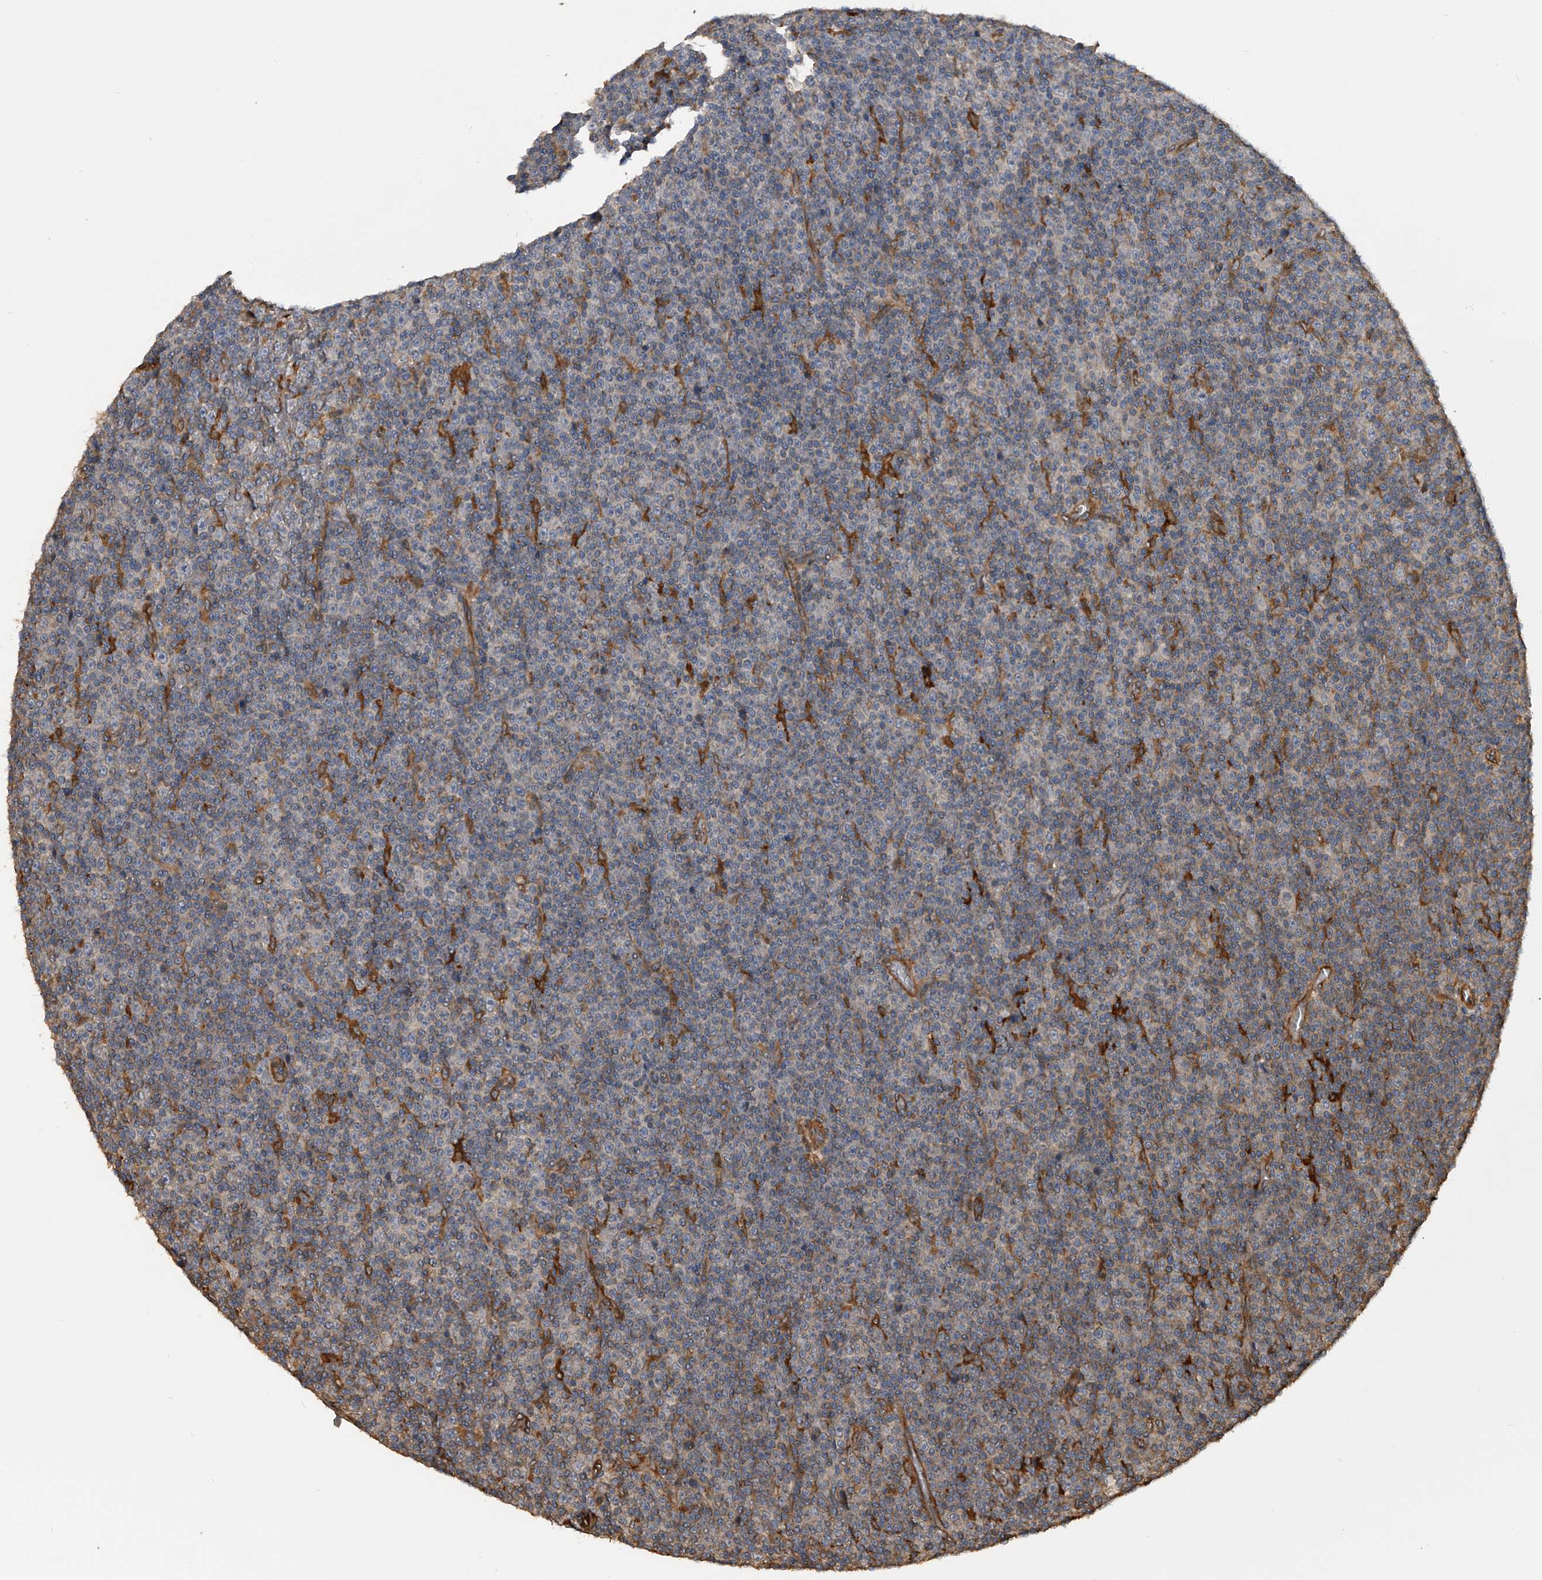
{"staining": {"intensity": "moderate", "quantity": "<25%", "location": "cytoplasmic/membranous"}, "tissue": "lymphoma", "cell_type": "Tumor cells", "image_type": "cancer", "snomed": [{"axis": "morphology", "description": "Malignant lymphoma, non-Hodgkin's type, Low grade"}, {"axis": "topography", "description": "Lymph node"}], "caption": "Immunohistochemical staining of low-grade malignant lymphoma, non-Hodgkin's type displays low levels of moderate cytoplasmic/membranous protein staining in approximately <25% of tumor cells.", "gene": "PTPRA", "patient": {"sex": "female", "age": 67}}